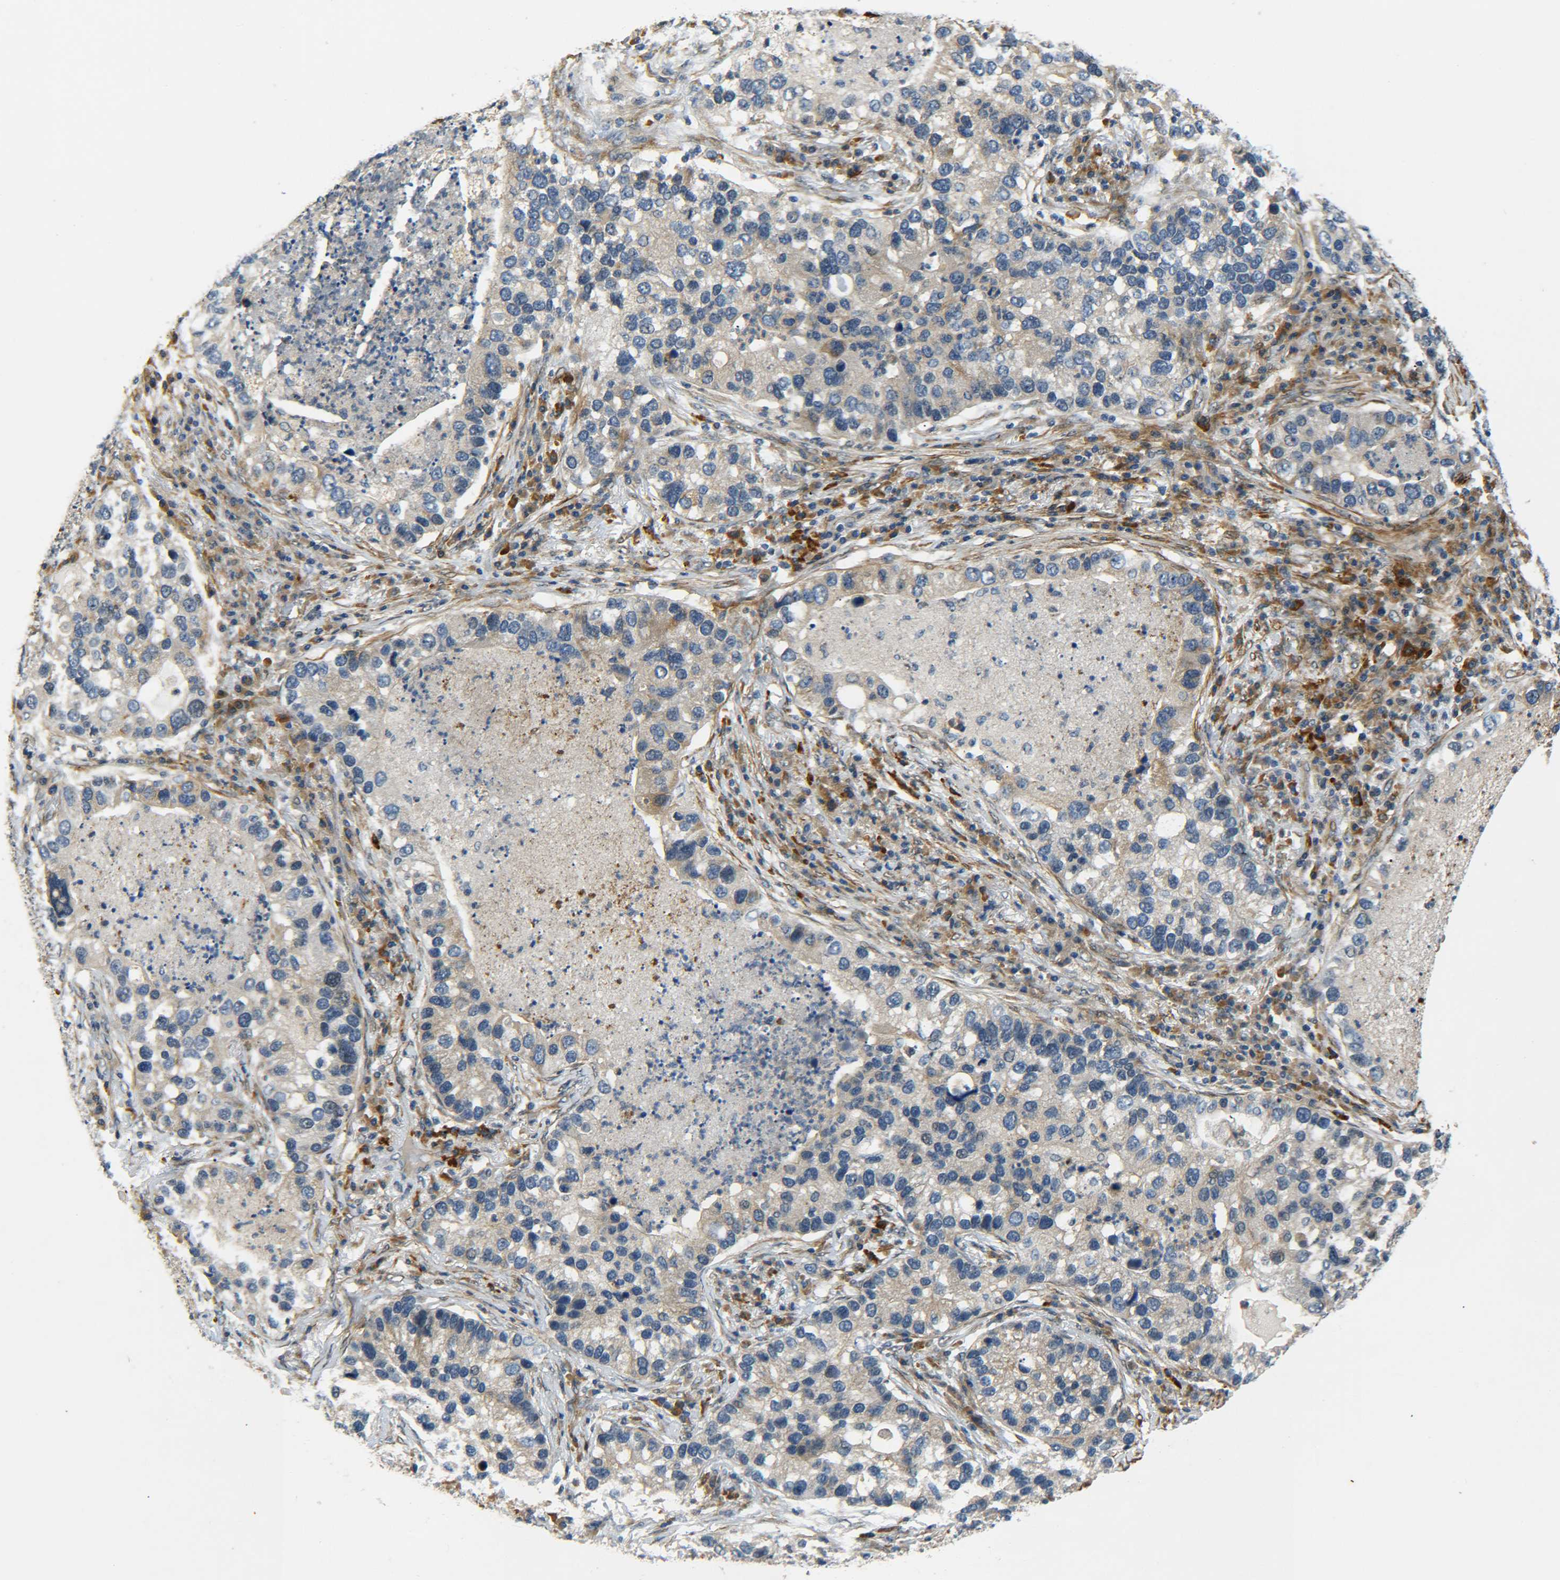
{"staining": {"intensity": "weak", "quantity": "<25%", "location": "cytoplasmic/membranous"}, "tissue": "lung cancer", "cell_type": "Tumor cells", "image_type": "cancer", "snomed": [{"axis": "morphology", "description": "Normal tissue, NOS"}, {"axis": "morphology", "description": "Adenocarcinoma, NOS"}, {"axis": "topography", "description": "Bronchus"}, {"axis": "topography", "description": "Lung"}], "caption": "DAB (3,3'-diaminobenzidine) immunohistochemical staining of adenocarcinoma (lung) shows no significant staining in tumor cells.", "gene": "MEIS1", "patient": {"sex": "male", "age": 54}}